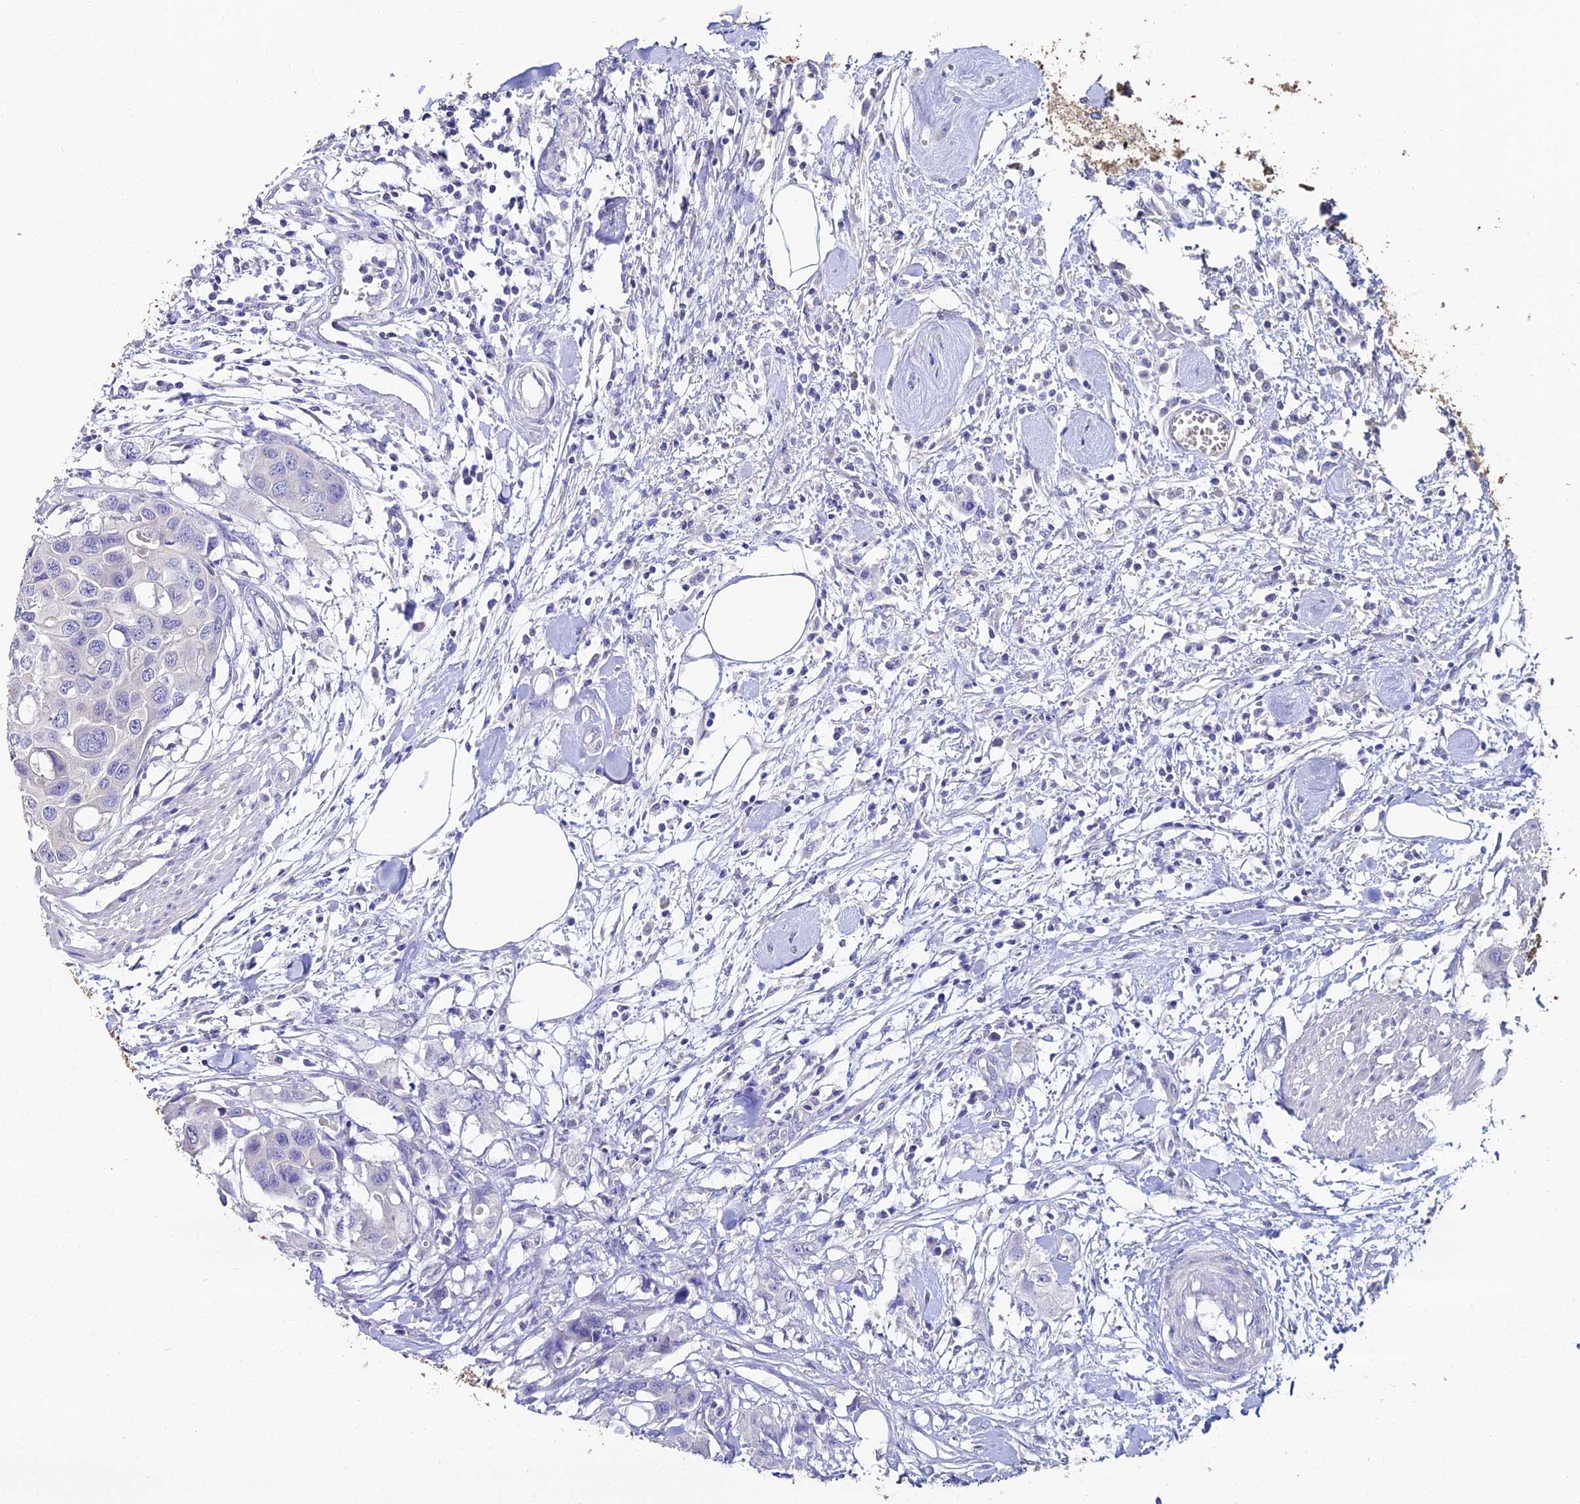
{"staining": {"intensity": "negative", "quantity": "none", "location": "none"}, "tissue": "colorectal cancer", "cell_type": "Tumor cells", "image_type": "cancer", "snomed": [{"axis": "morphology", "description": "Adenocarcinoma, NOS"}, {"axis": "topography", "description": "Colon"}], "caption": "Tumor cells are negative for protein expression in human colorectal cancer (adenocarcinoma).", "gene": "ESRRG", "patient": {"sex": "male", "age": 77}}